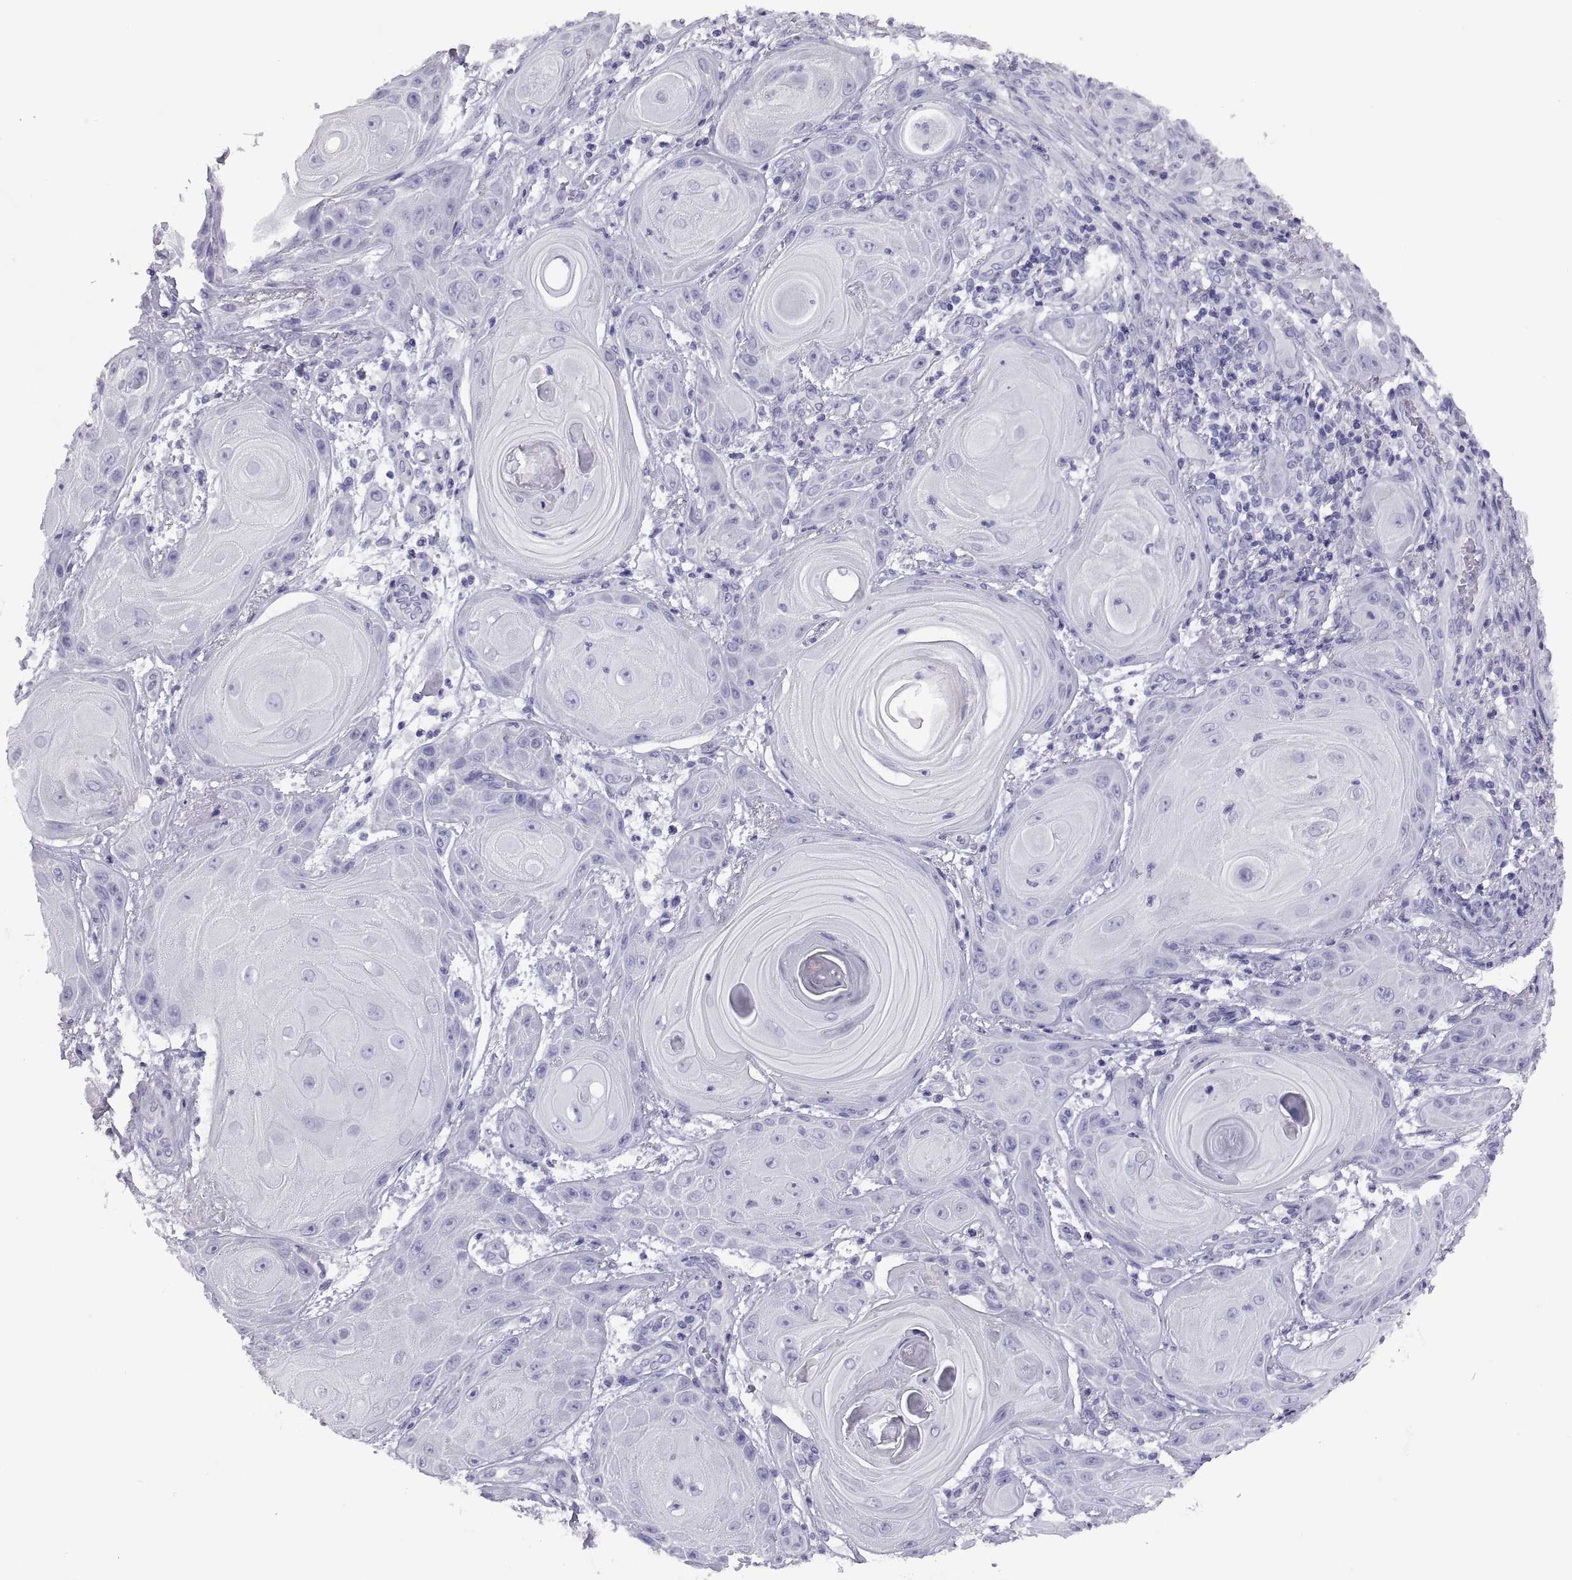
{"staining": {"intensity": "negative", "quantity": "none", "location": "none"}, "tissue": "skin cancer", "cell_type": "Tumor cells", "image_type": "cancer", "snomed": [{"axis": "morphology", "description": "Squamous cell carcinoma, NOS"}, {"axis": "topography", "description": "Skin"}], "caption": "Photomicrograph shows no protein staining in tumor cells of skin cancer tissue.", "gene": "RGS20", "patient": {"sex": "male", "age": 62}}